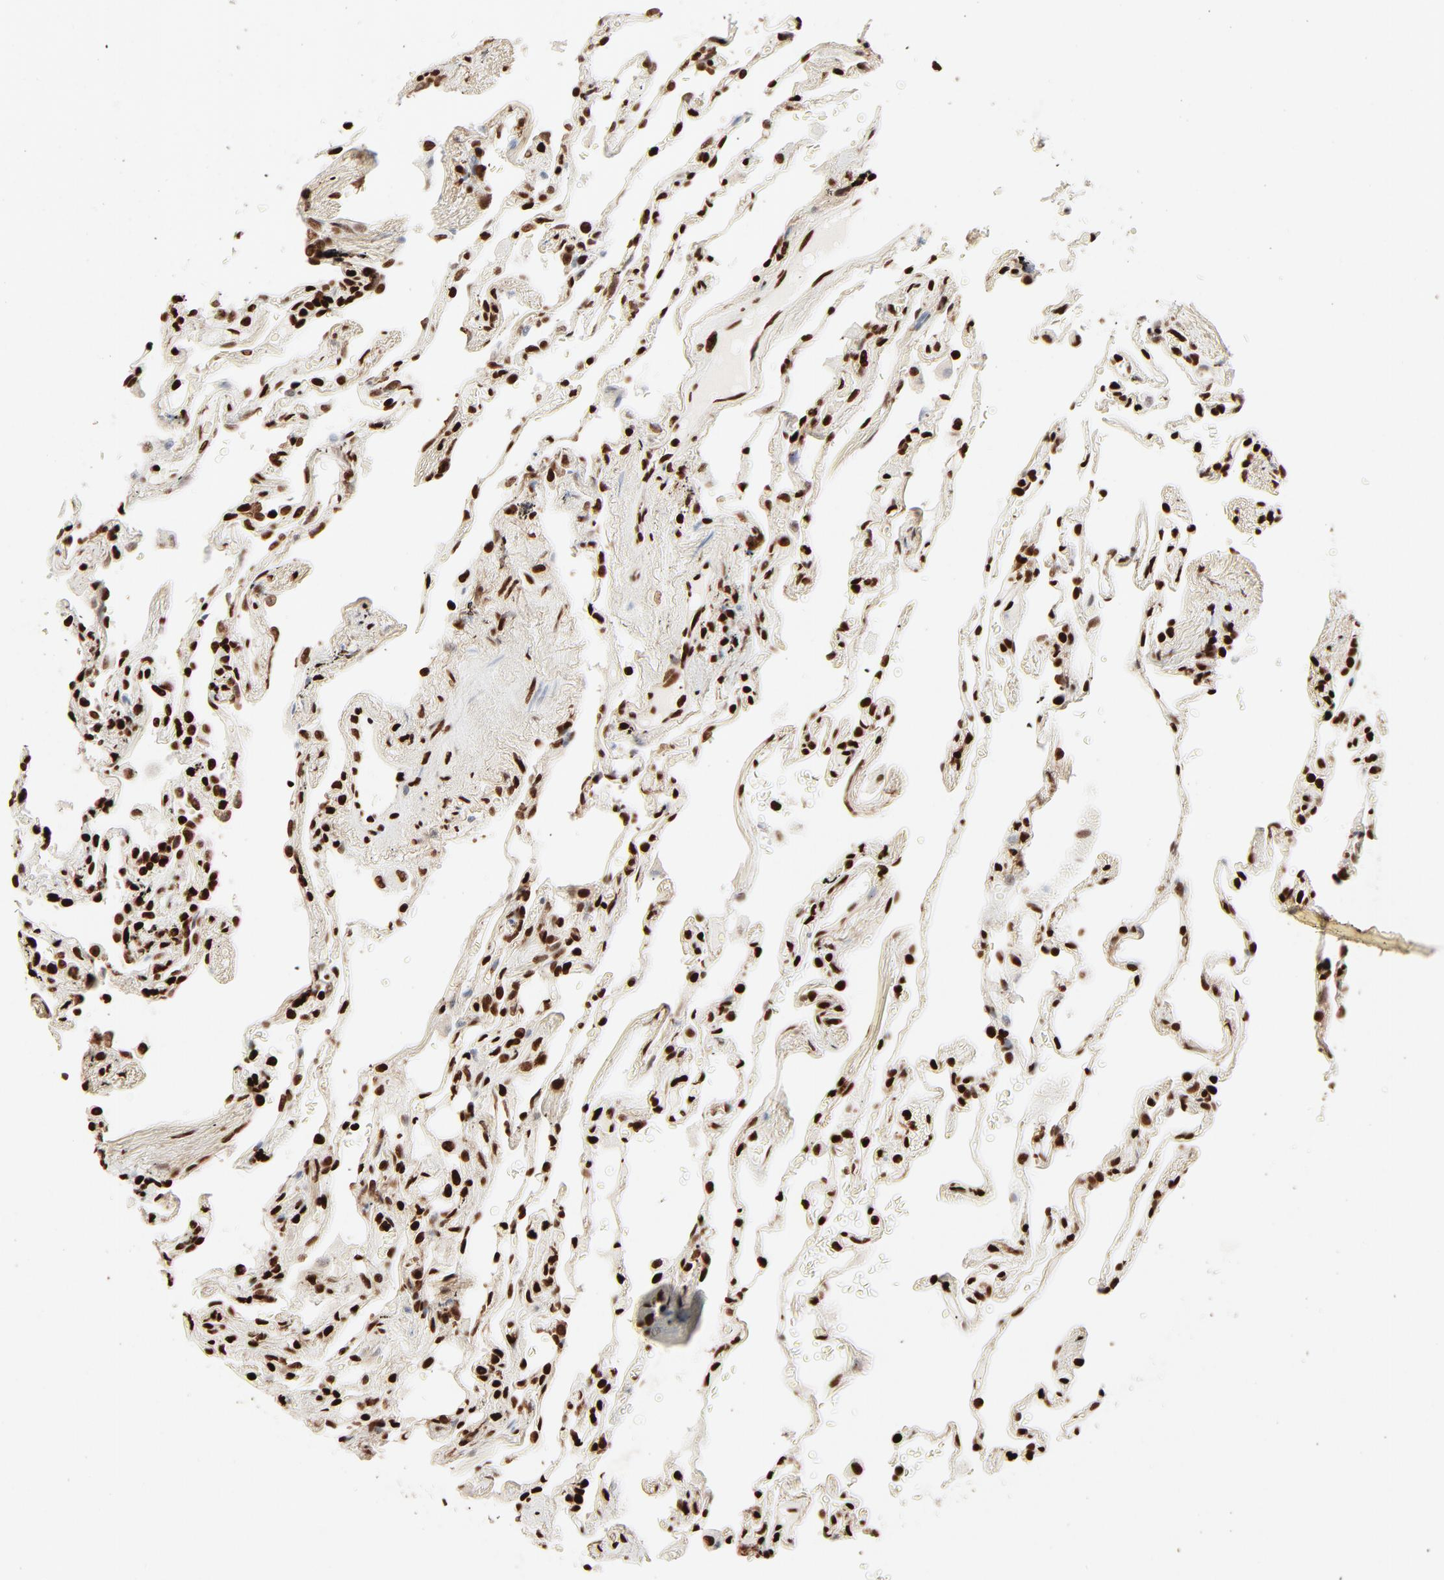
{"staining": {"intensity": "strong", "quantity": ">75%", "location": "nuclear"}, "tissue": "lung", "cell_type": "Alveolar cells", "image_type": "normal", "snomed": [{"axis": "morphology", "description": "Normal tissue, NOS"}, {"axis": "morphology", "description": "Inflammation, NOS"}, {"axis": "topography", "description": "Lung"}], "caption": "Lung stained for a protein reveals strong nuclear positivity in alveolar cells. The staining was performed using DAB, with brown indicating positive protein expression. Nuclei are stained blue with hematoxylin.", "gene": "HMGB1", "patient": {"sex": "male", "age": 69}}